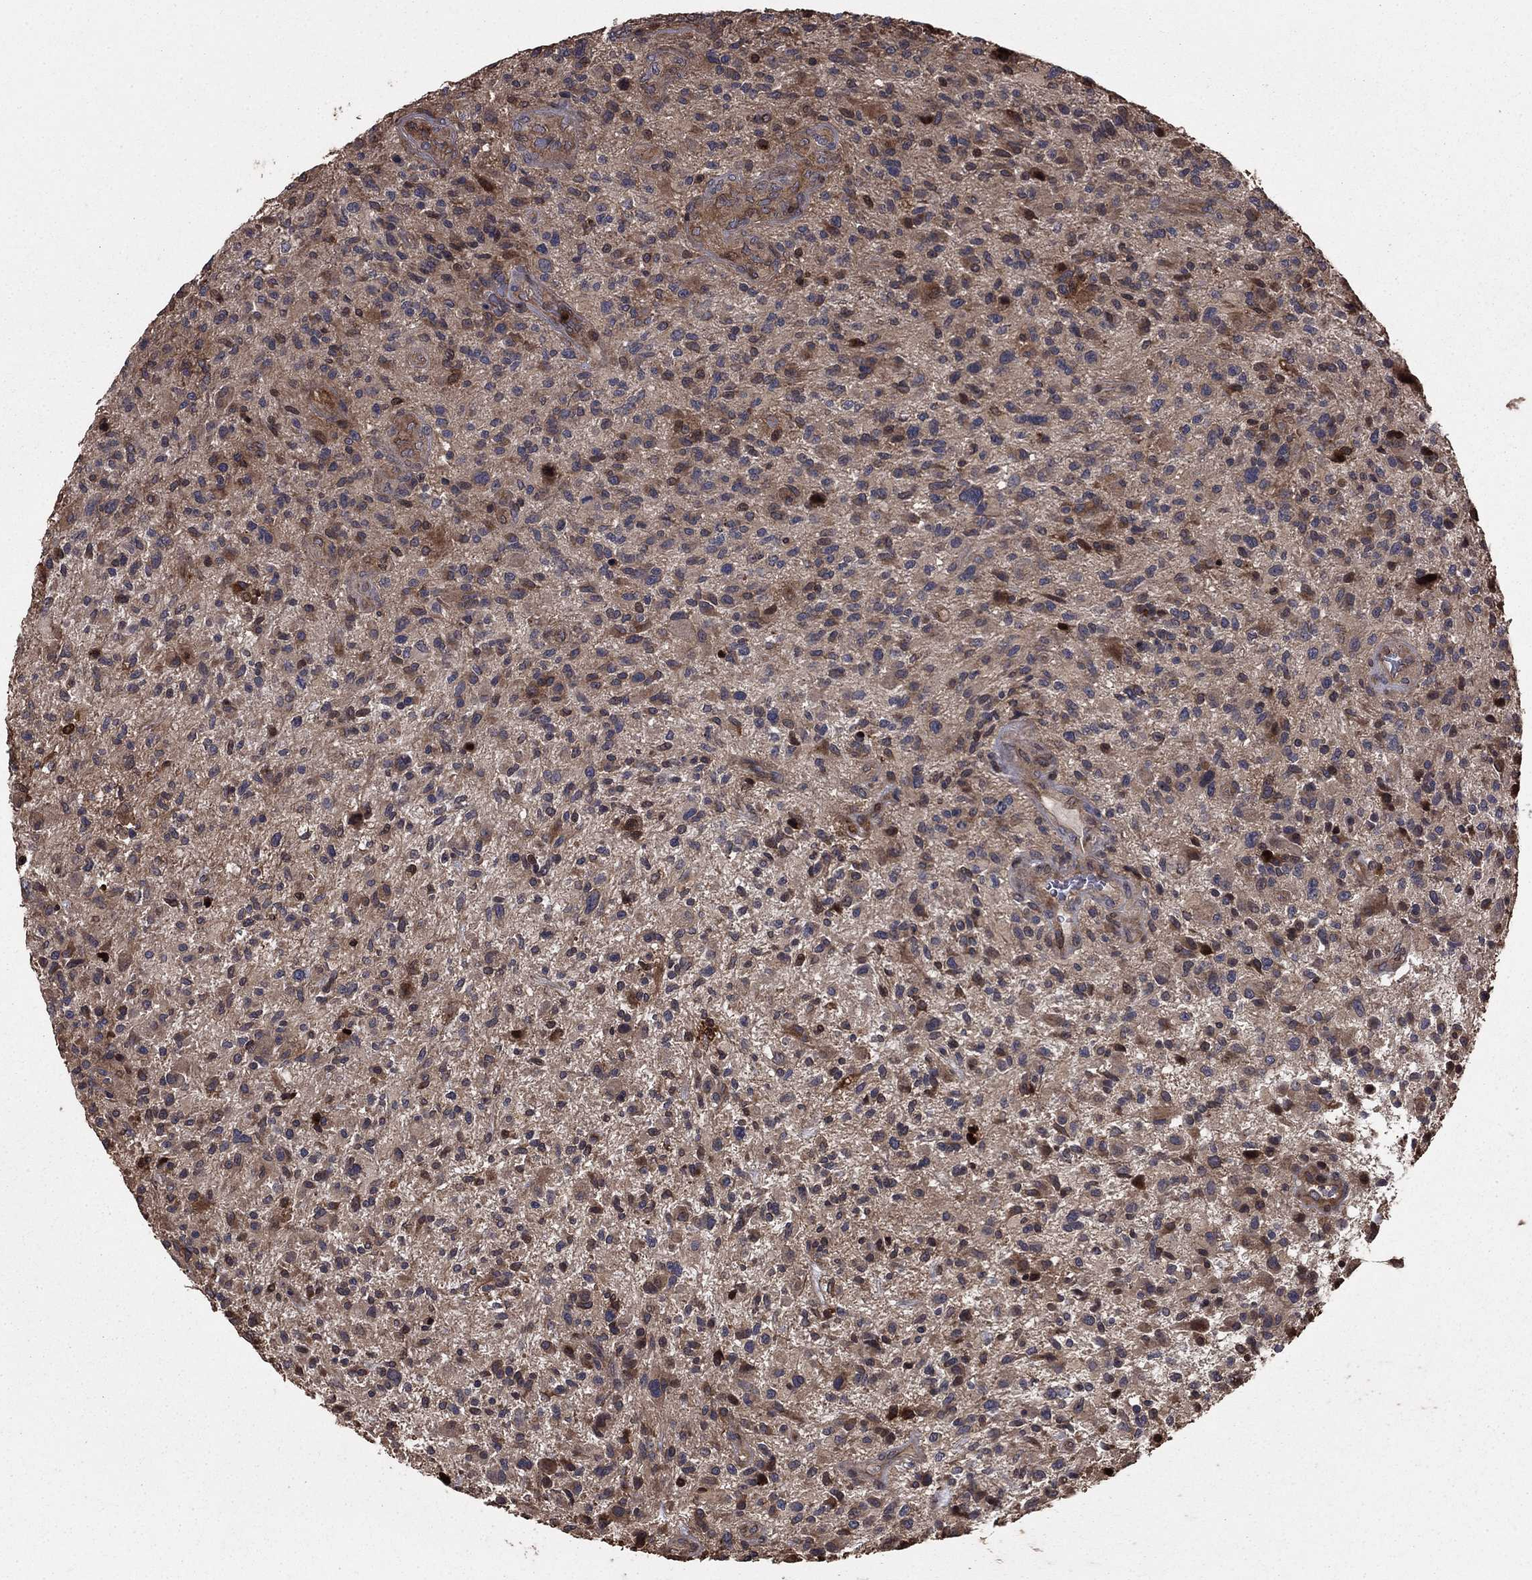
{"staining": {"intensity": "weak", "quantity": "<25%", "location": "cytoplasmic/membranous"}, "tissue": "glioma", "cell_type": "Tumor cells", "image_type": "cancer", "snomed": [{"axis": "morphology", "description": "Glioma, malignant, High grade"}, {"axis": "topography", "description": "Brain"}], "caption": "Histopathology image shows no protein staining in tumor cells of glioma tissue.", "gene": "GYG1", "patient": {"sex": "male", "age": 47}}